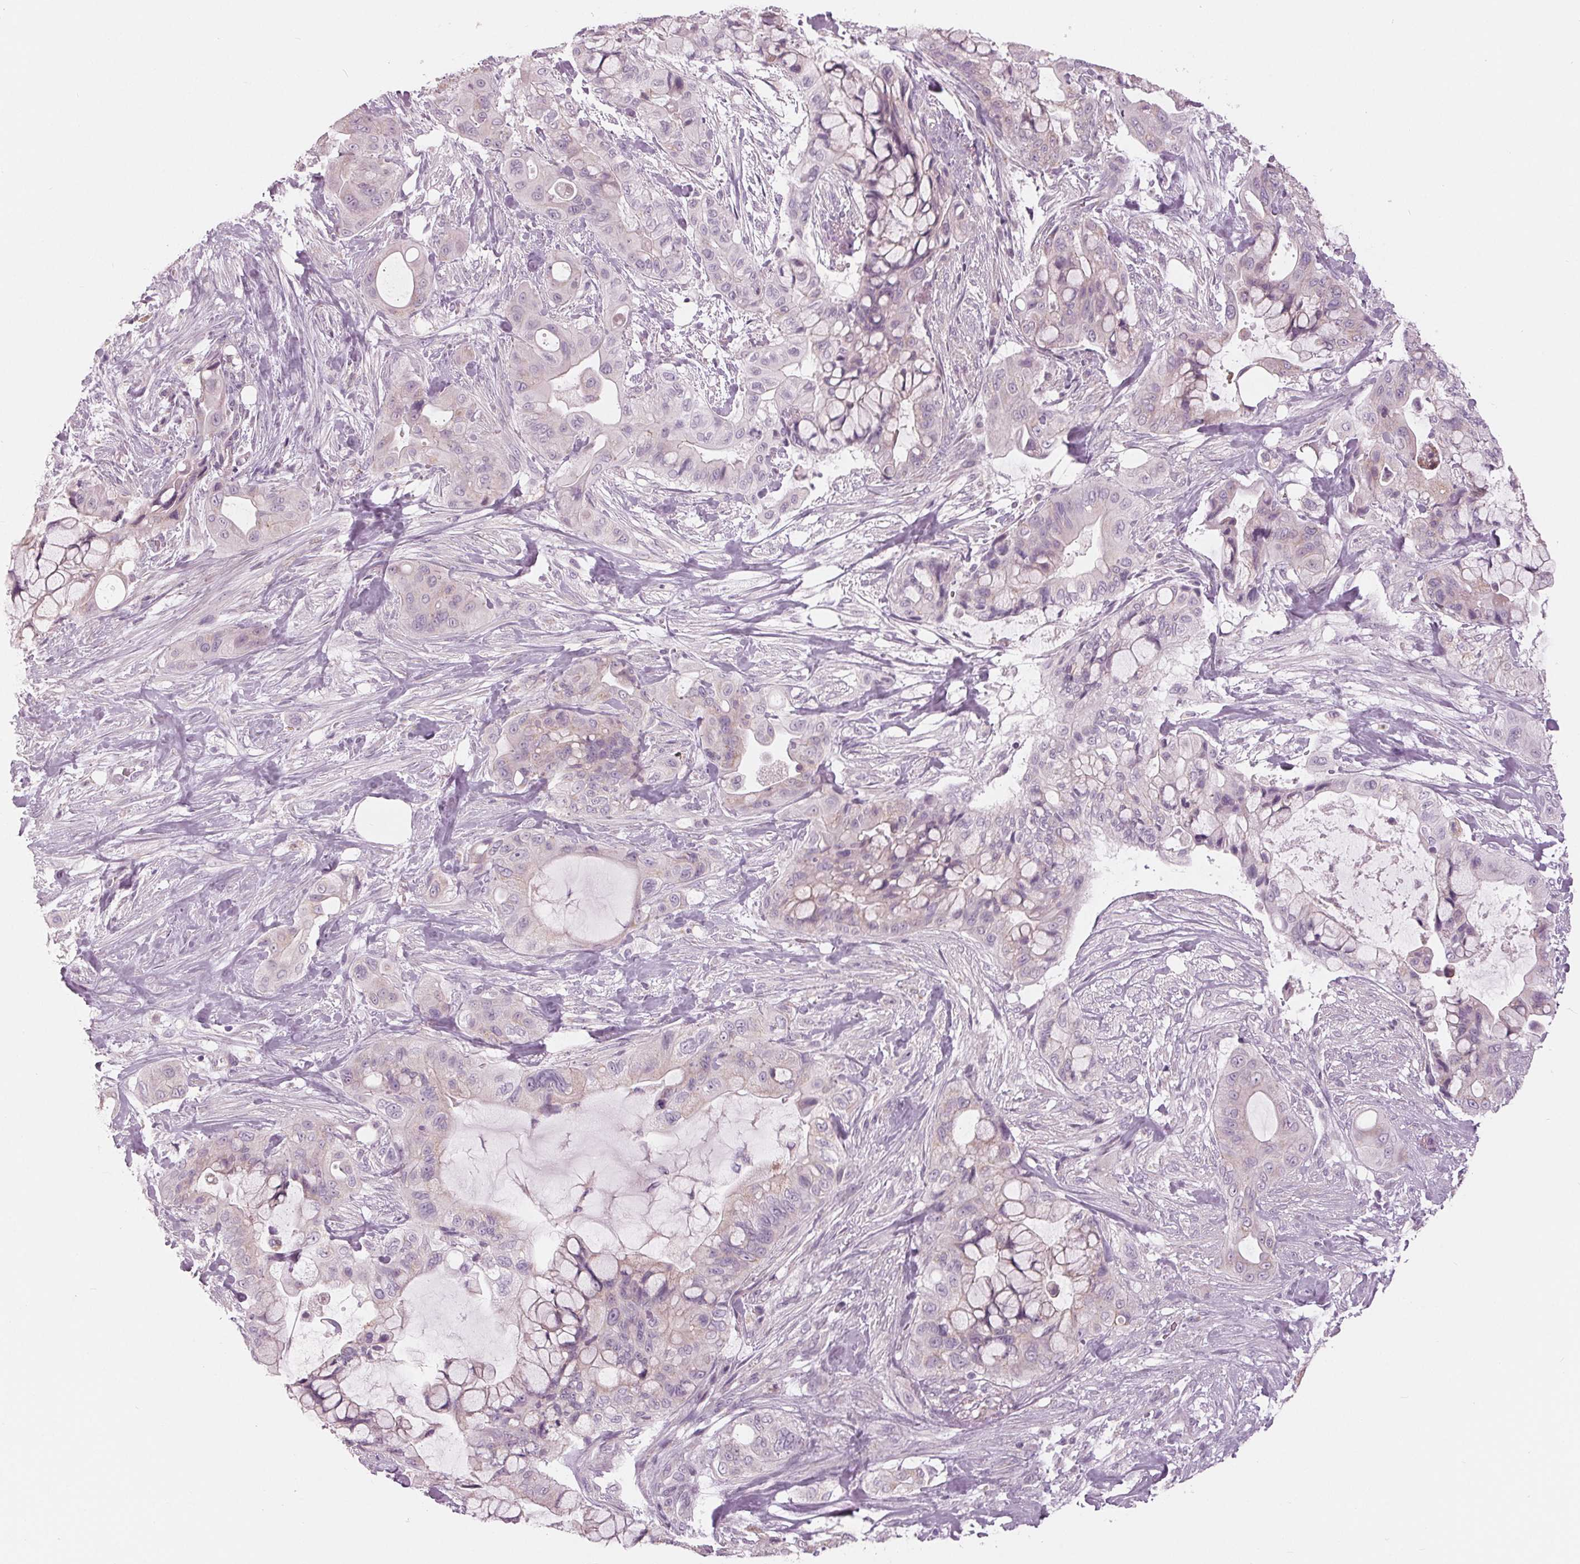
{"staining": {"intensity": "negative", "quantity": "none", "location": "none"}, "tissue": "pancreatic cancer", "cell_type": "Tumor cells", "image_type": "cancer", "snomed": [{"axis": "morphology", "description": "Adenocarcinoma, NOS"}, {"axis": "topography", "description": "Pancreas"}], "caption": "This histopathology image is of pancreatic adenocarcinoma stained with immunohistochemistry to label a protein in brown with the nuclei are counter-stained blue. There is no expression in tumor cells.", "gene": "SAMD4A", "patient": {"sex": "male", "age": 71}}